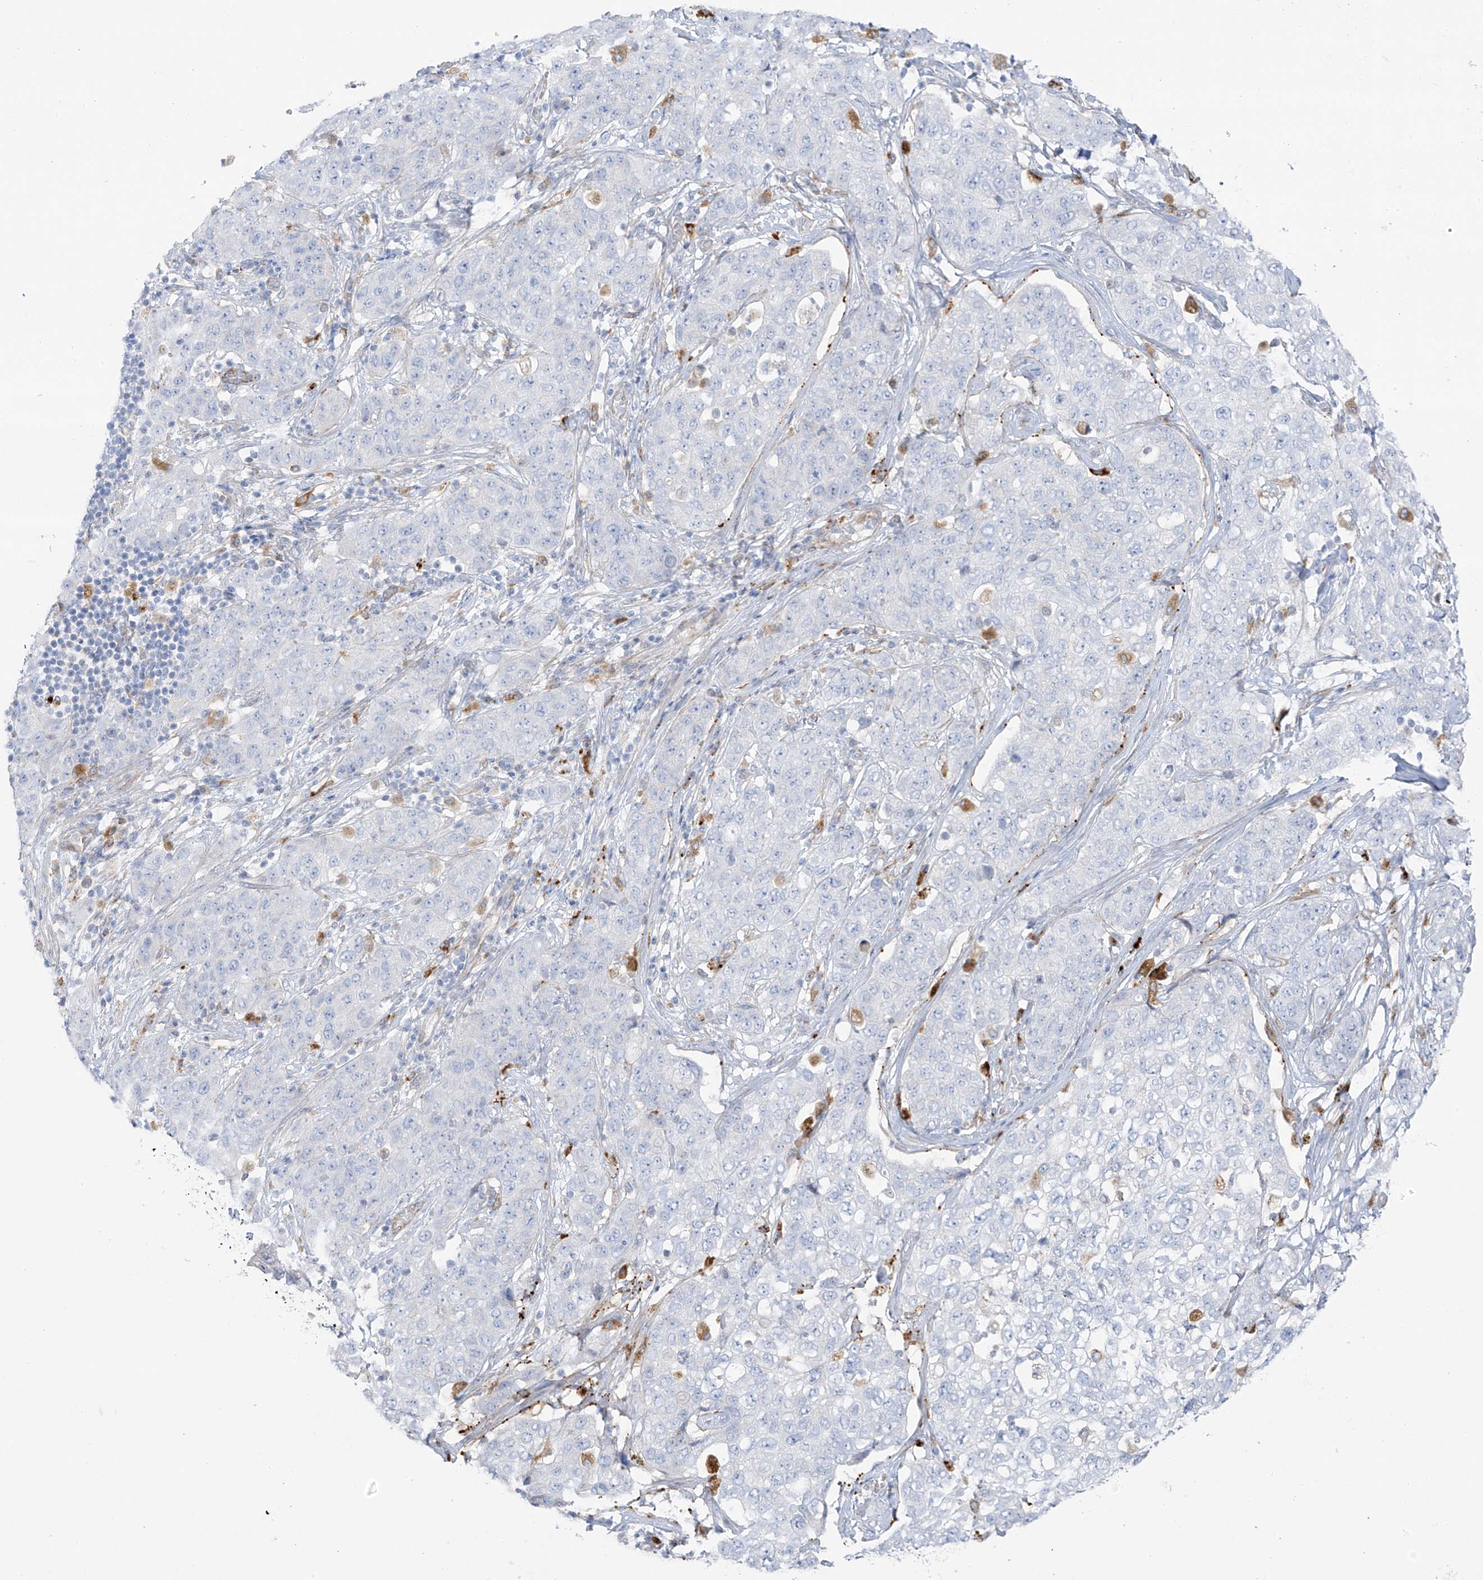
{"staining": {"intensity": "negative", "quantity": "none", "location": "none"}, "tissue": "stomach cancer", "cell_type": "Tumor cells", "image_type": "cancer", "snomed": [{"axis": "morphology", "description": "Normal tissue, NOS"}, {"axis": "morphology", "description": "Adenocarcinoma, NOS"}, {"axis": "topography", "description": "Lymph node"}, {"axis": "topography", "description": "Stomach"}], "caption": "An IHC histopathology image of stomach cancer (adenocarcinoma) is shown. There is no staining in tumor cells of stomach cancer (adenocarcinoma).", "gene": "TAL2", "patient": {"sex": "male", "age": 48}}